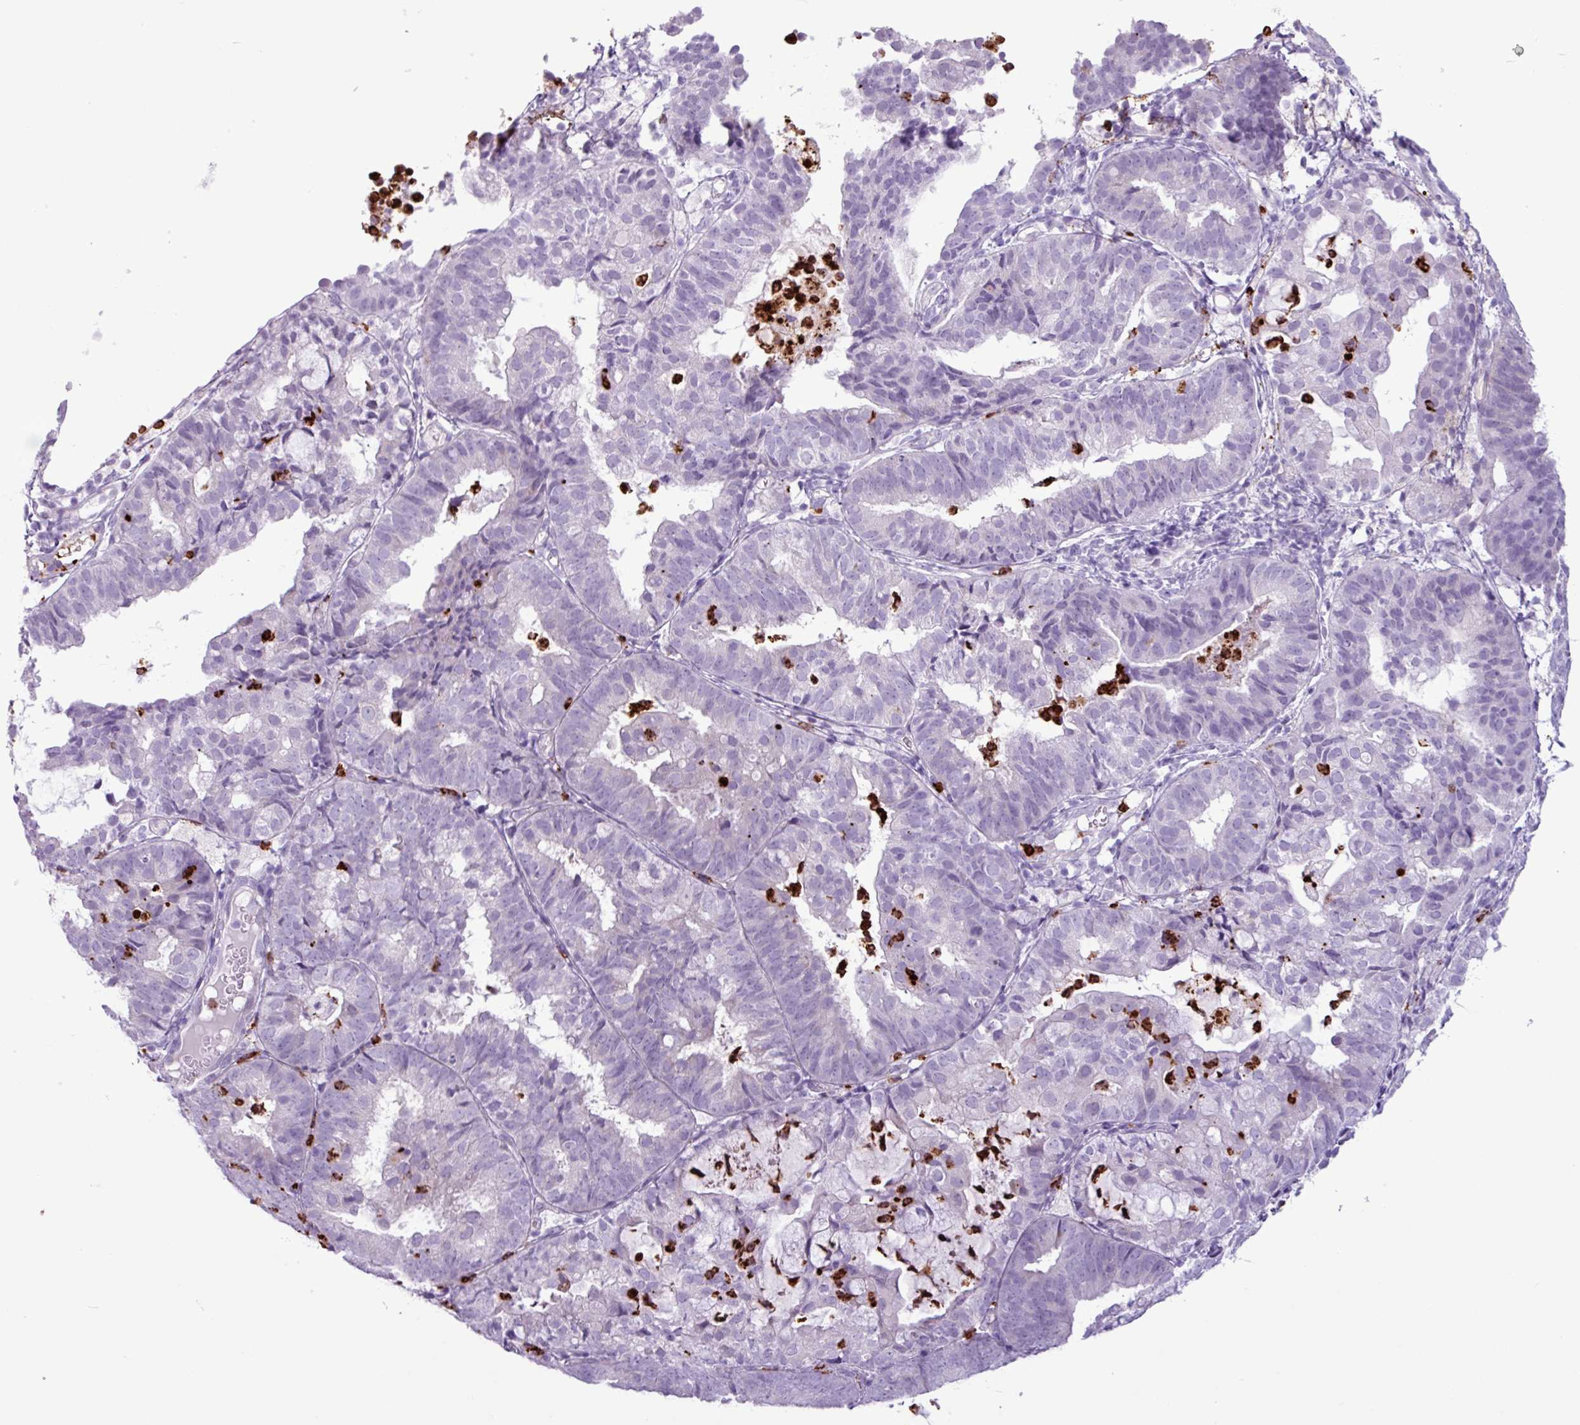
{"staining": {"intensity": "negative", "quantity": "none", "location": "none"}, "tissue": "endometrial cancer", "cell_type": "Tumor cells", "image_type": "cancer", "snomed": [{"axis": "morphology", "description": "Adenocarcinoma, NOS"}, {"axis": "topography", "description": "Endometrium"}], "caption": "Protein analysis of endometrial adenocarcinoma reveals no significant staining in tumor cells.", "gene": "TMEM178A", "patient": {"sex": "female", "age": 80}}